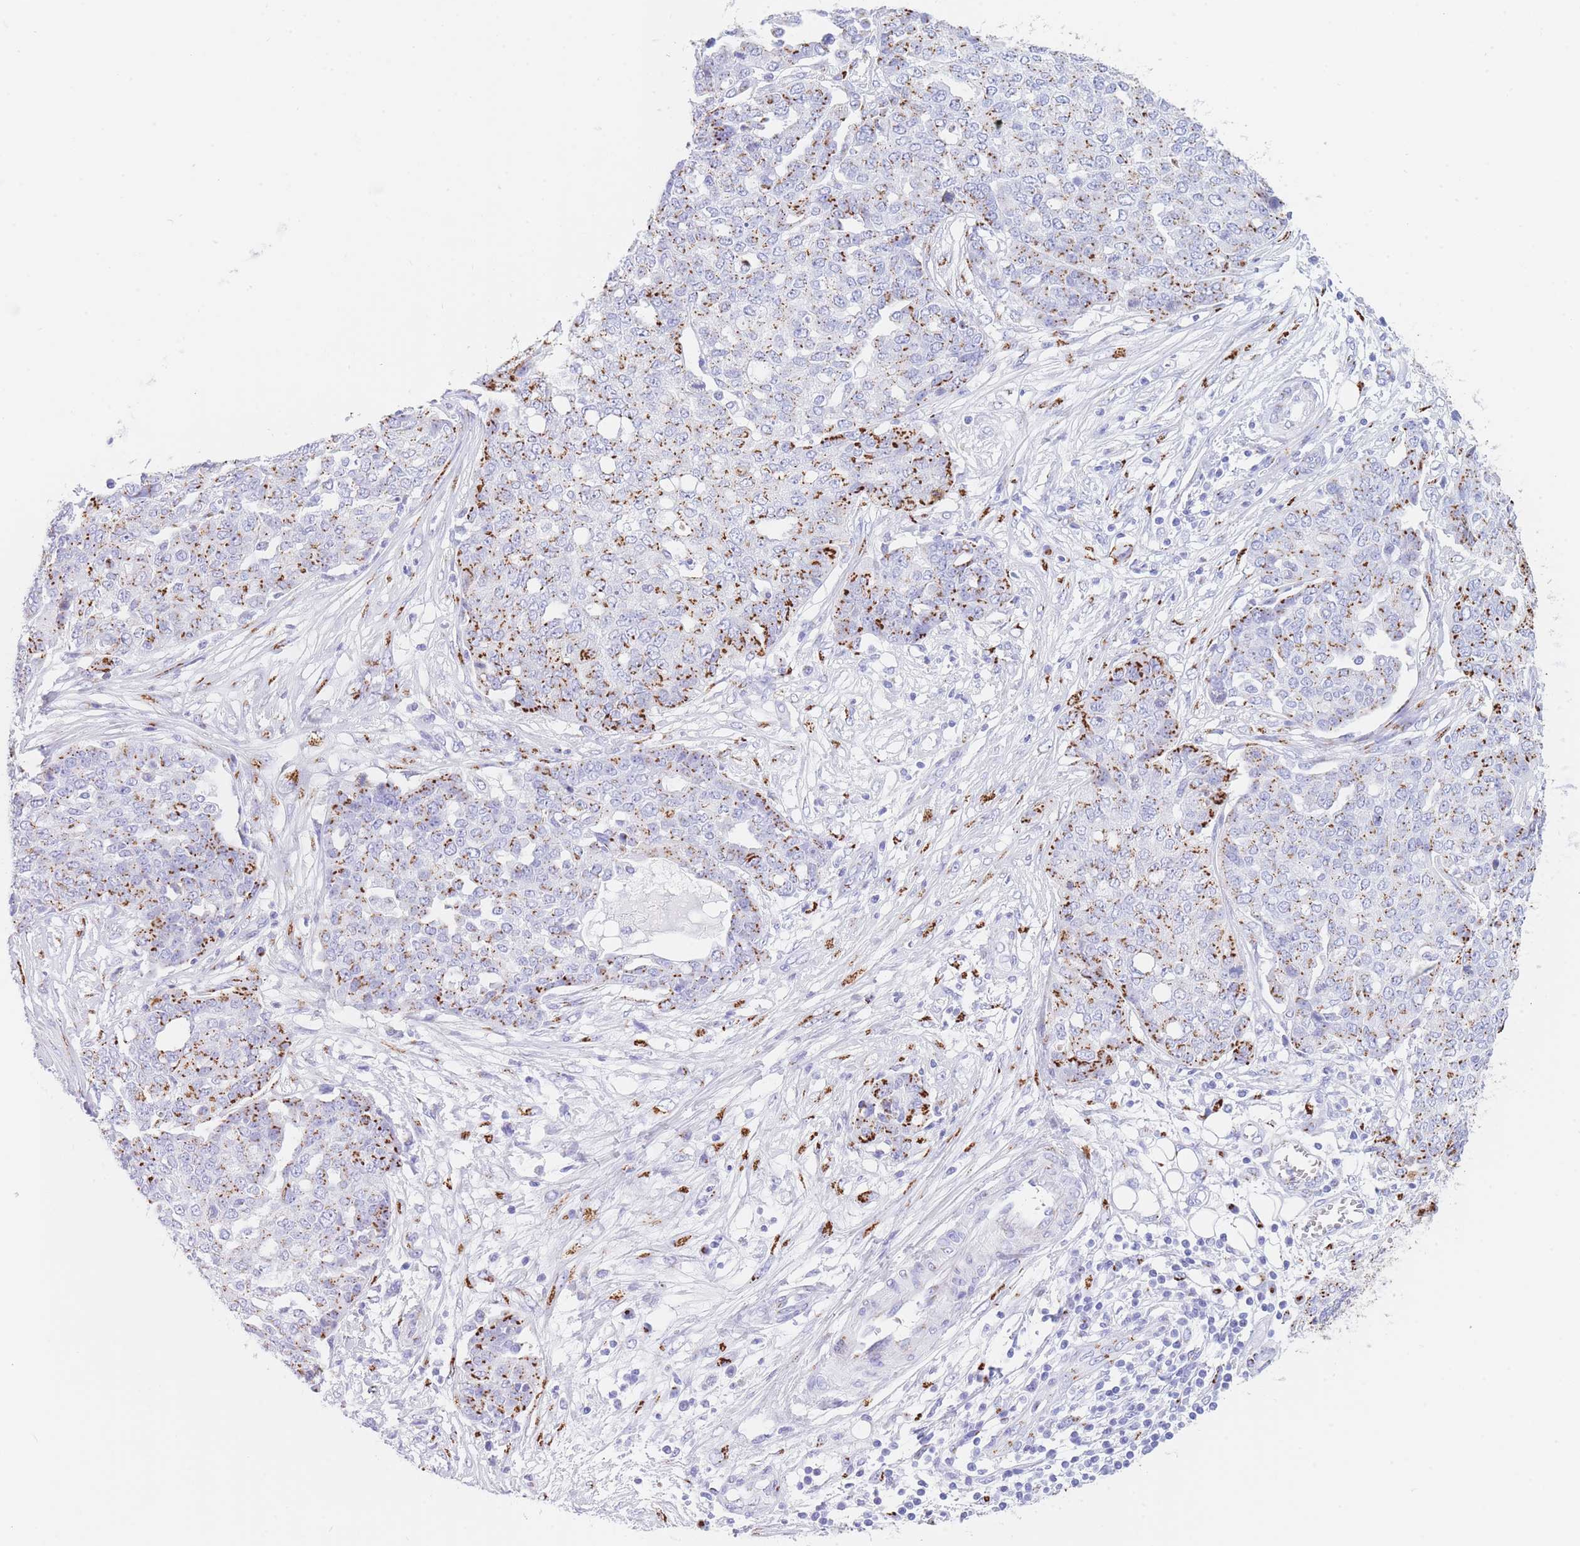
{"staining": {"intensity": "strong", "quantity": "25%-75%", "location": "cytoplasmic/membranous"}, "tissue": "ovarian cancer", "cell_type": "Tumor cells", "image_type": "cancer", "snomed": [{"axis": "morphology", "description": "Cystadenocarcinoma, serous, NOS"}, {"axis": "topography", "description": "Soft tissue"}, {"axis": "topography", "description": "Ovary"}], "caption": "Strong cytoplasmic/membranous staining is seen in approximately 25%-75% of tumor cells in ovarian cancer (serous cystadenocarcinoma).", "gene": "FAM3C", "patient": {"sex": "female", "age": 57}}